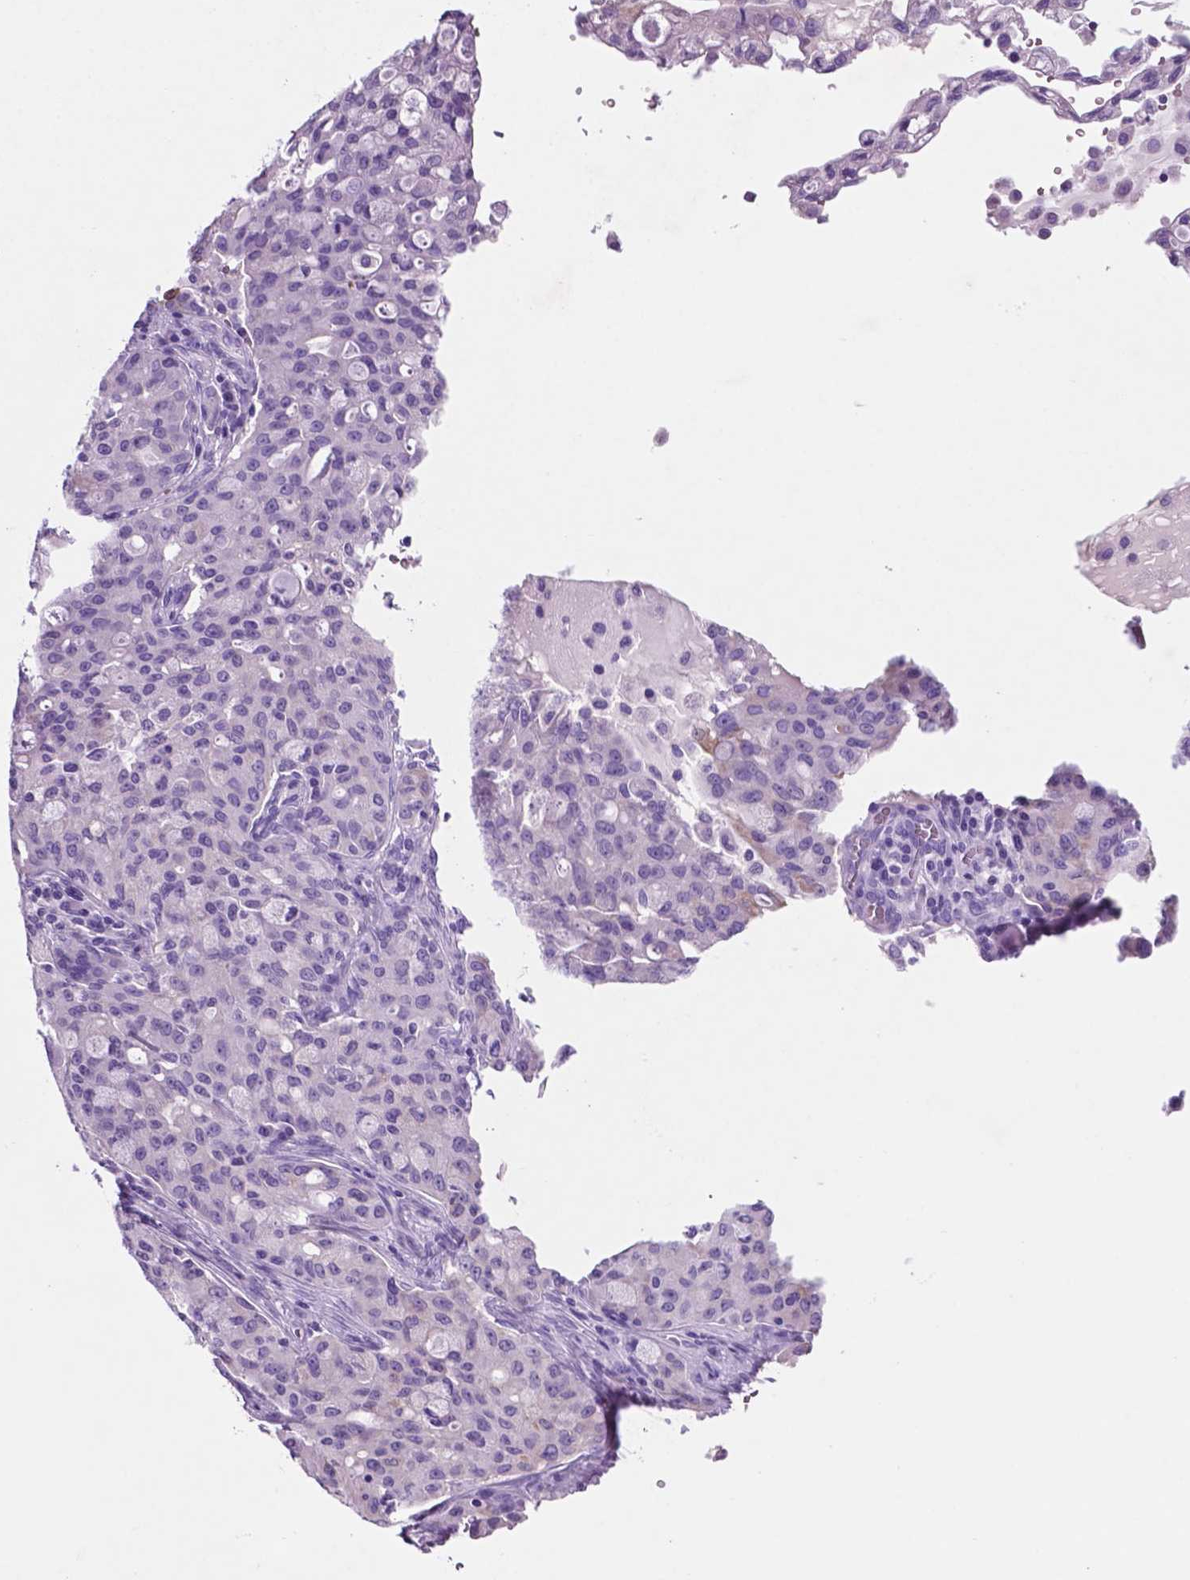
{"staining": {"intensity": "negative", "quantity": "none", "location": "none"}, "tissue": "lung cancer", "cell_type": "Tumor cells", "image_type": "cancer", "snomed": [{"axis": "morphology", "description": "Adenocarcinoma, NOS"}, {"axis": "topography", "description": "Lung"}], "caption": "A histopathology image of human lung cancer is negative for staining in tumor cells.", "gene": "POU4F1", "patient": {"sex": "female", "age": 44}}